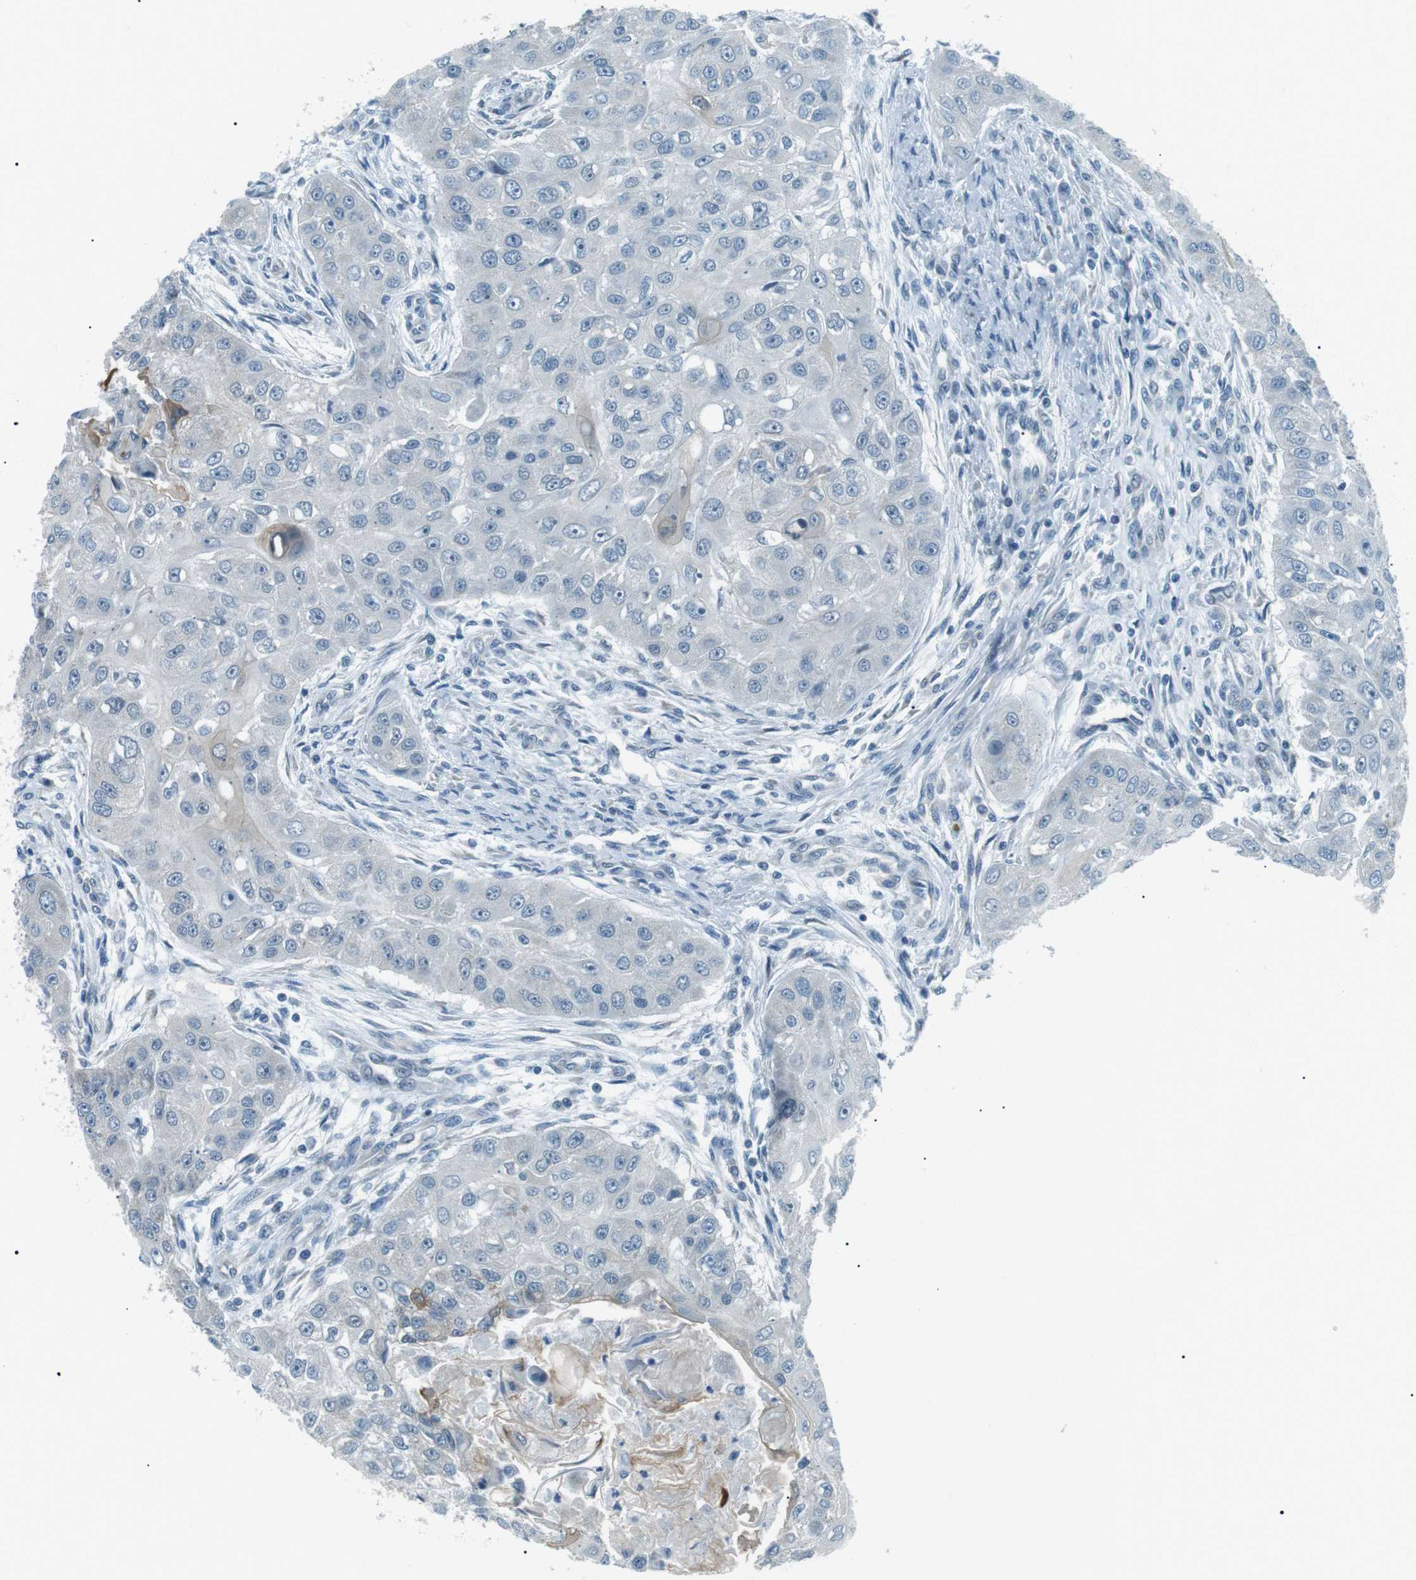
{"staining": {"intensity": "negative", "quantity": "none", "location": "none"}, "tissue": "head and neck cancer", "cell_type": "Tumor cells", "image_type": "cancer", "snomed": [{"axis": "morphology", "description": "Normal tissue, NOS"}, {"axis": "morphology", "description": "Squamous cell carcinoma, NOS"}, {"axis": "topography", "description": "Skeletal muscle"}, {"axis": "topography", "description": "Head-Neck"}], "caption": "Protein analysis of head and neck cancer shows no significant expression in tumor cells.", "gene": "SERPINB2", "patient": {"sex": "male", "age": 51}}